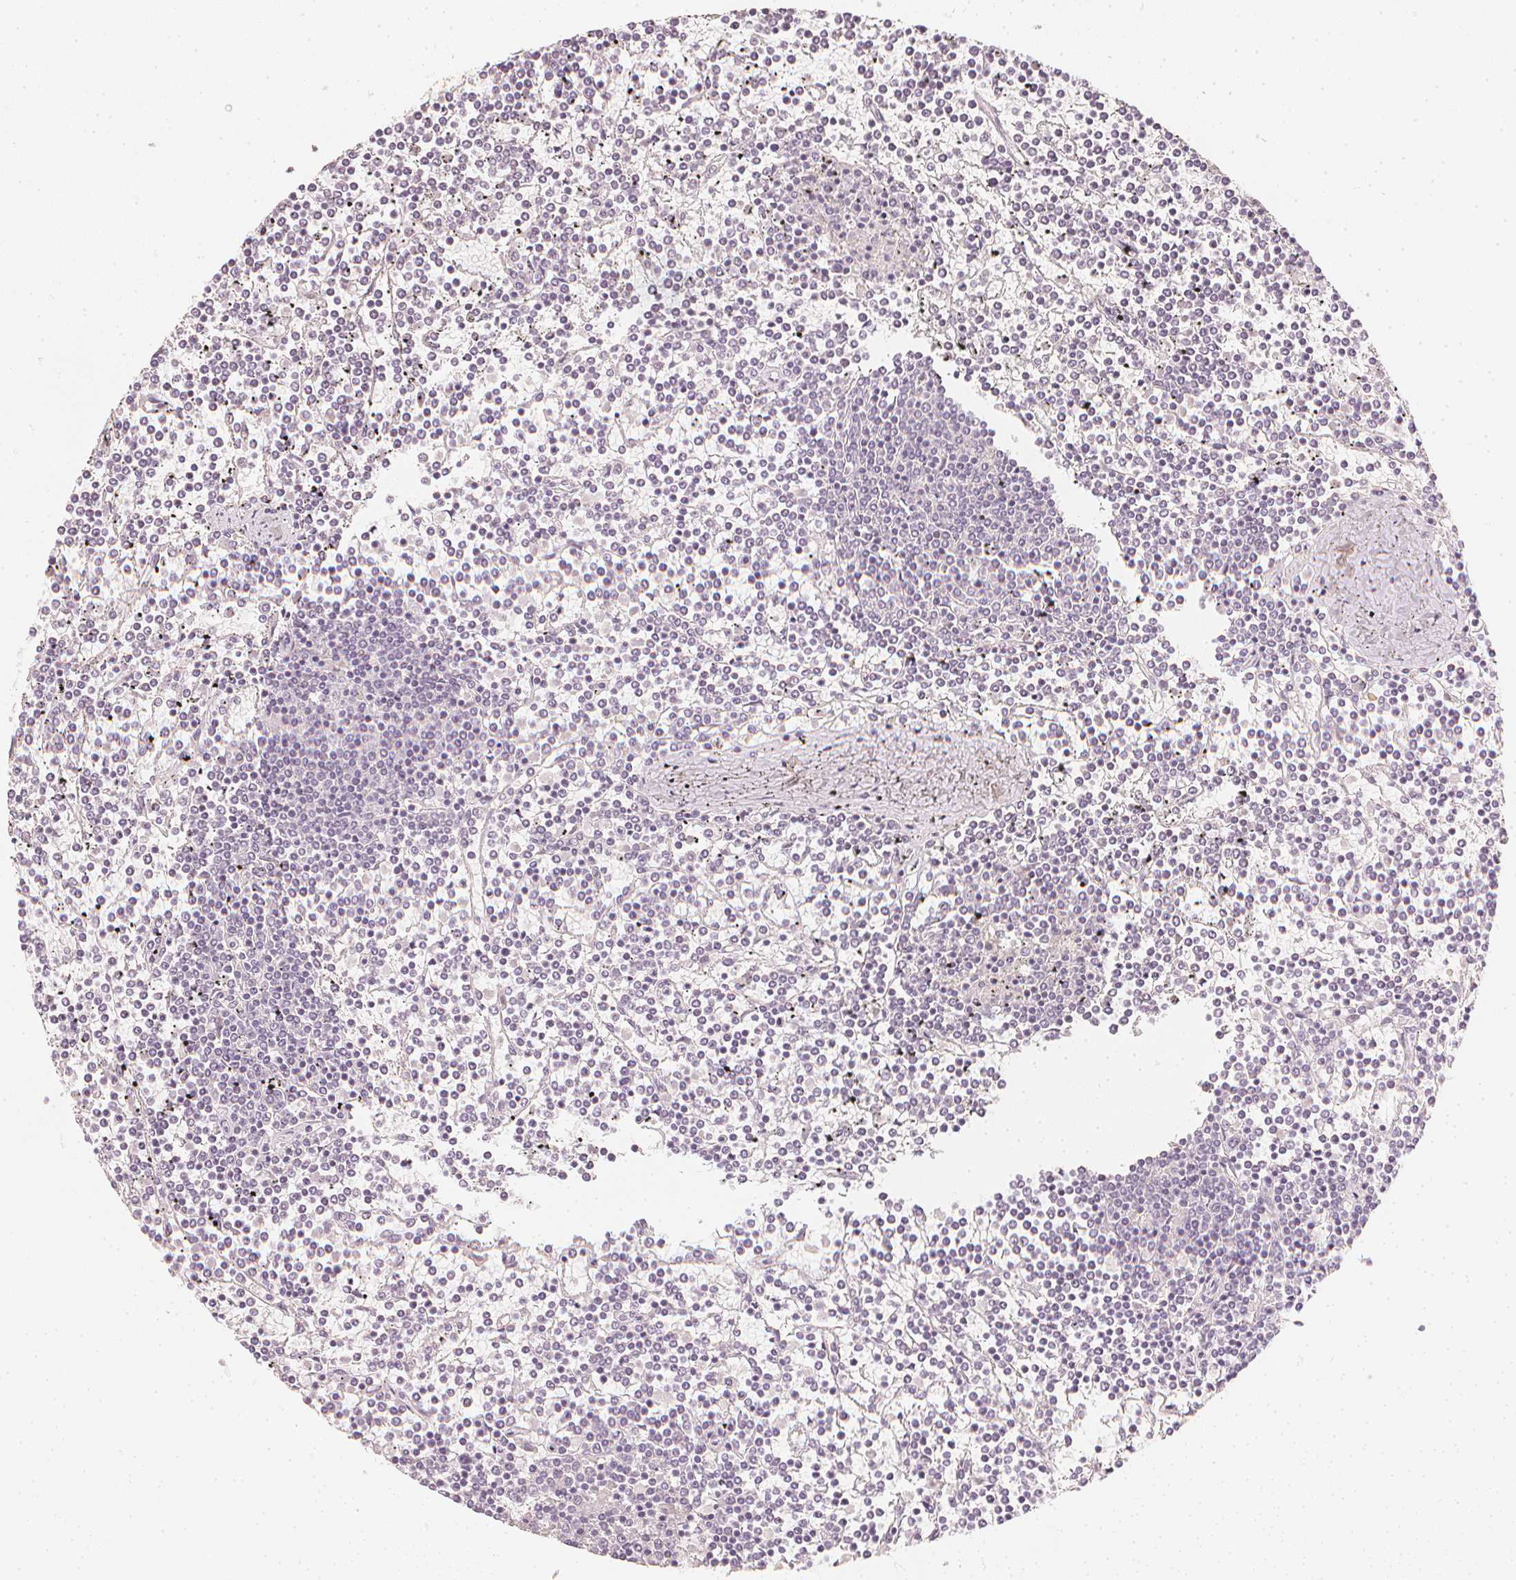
{"staining": {"intensity": "negative", "quantity": "none", "location": "none"}, "tissue": "lymphoma", "cell_type": "Tumor cells", "image_type": "cancer", "snomed": [{"axis": "morphology", "description": "Malignant lymphoma, non-Hodgkin's type, Low grade"}, {"axis": "topography", "description": "Spleen"}], "caption": "Immunohistochemistry (IHC) of human lymphoma demonstrates no expression in tumor cells.", "gene": "CALB1", "patient": {"sex": "female", "age": 19}}